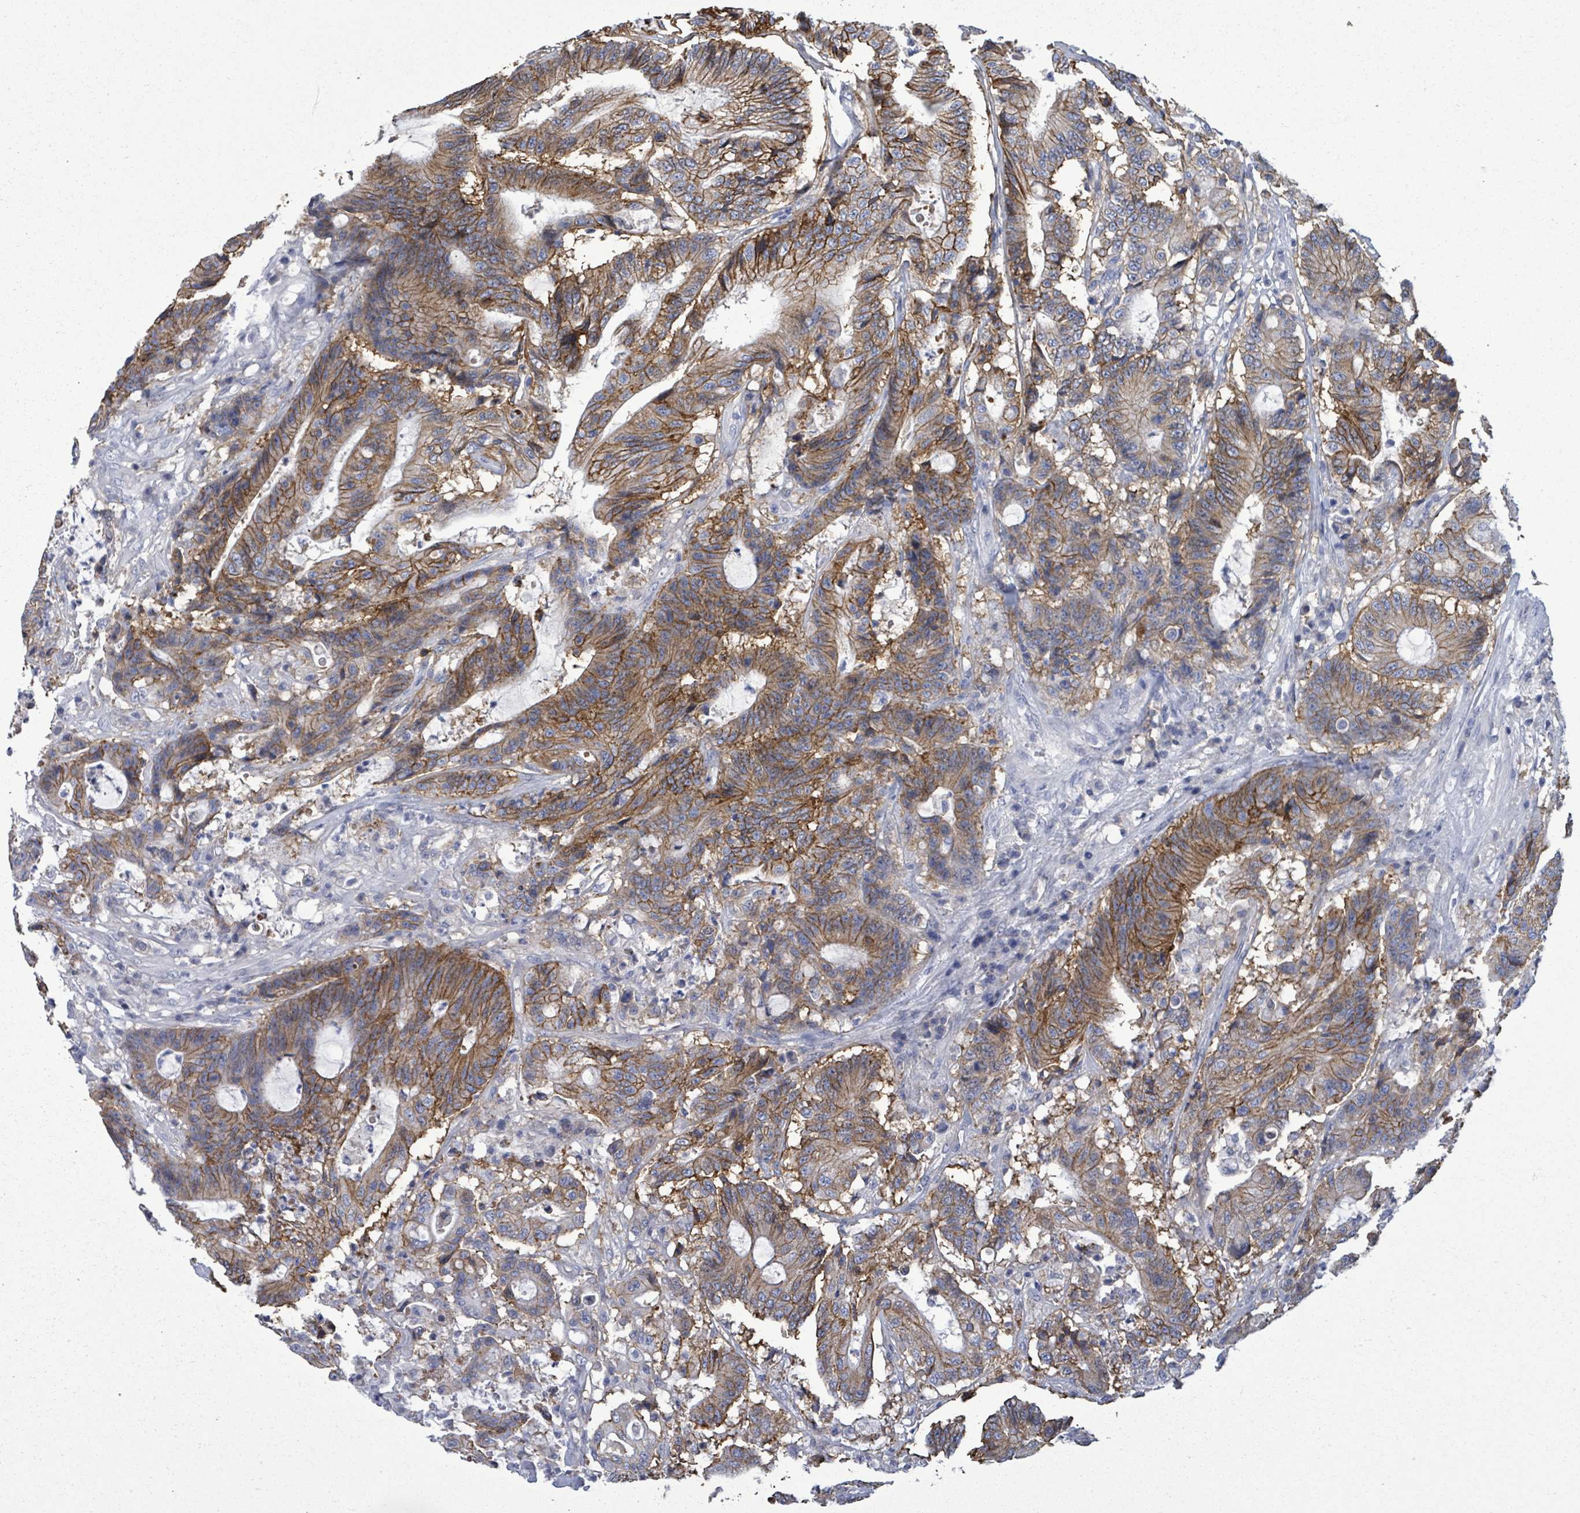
{"staining": {"intensity": "moderate", "quantity": ">75%", "location": "cytoplasmic/membranous"}, "tissue": "colorectal cancer", "cell_type": "Tumor cells", "image_type": "cancer", "snomed": [{"axis": "morphology", "description": "Adenocarcinoma, NOS"}, {"axis": "topography", "description": "Colon"}], "caption": "Immunohistochemistry (IHC) image of neoplastic tissue: colorectal adenocarcinoma stained using IHC exhibits medium levels of moderate protein expression localized specifically in the cytoplasmic/membranous of tumor cells, appearing as a cytoplasmic/membranous brown color.", "gene": "BSG", "patient": {"sex": "female", "age": 84}}